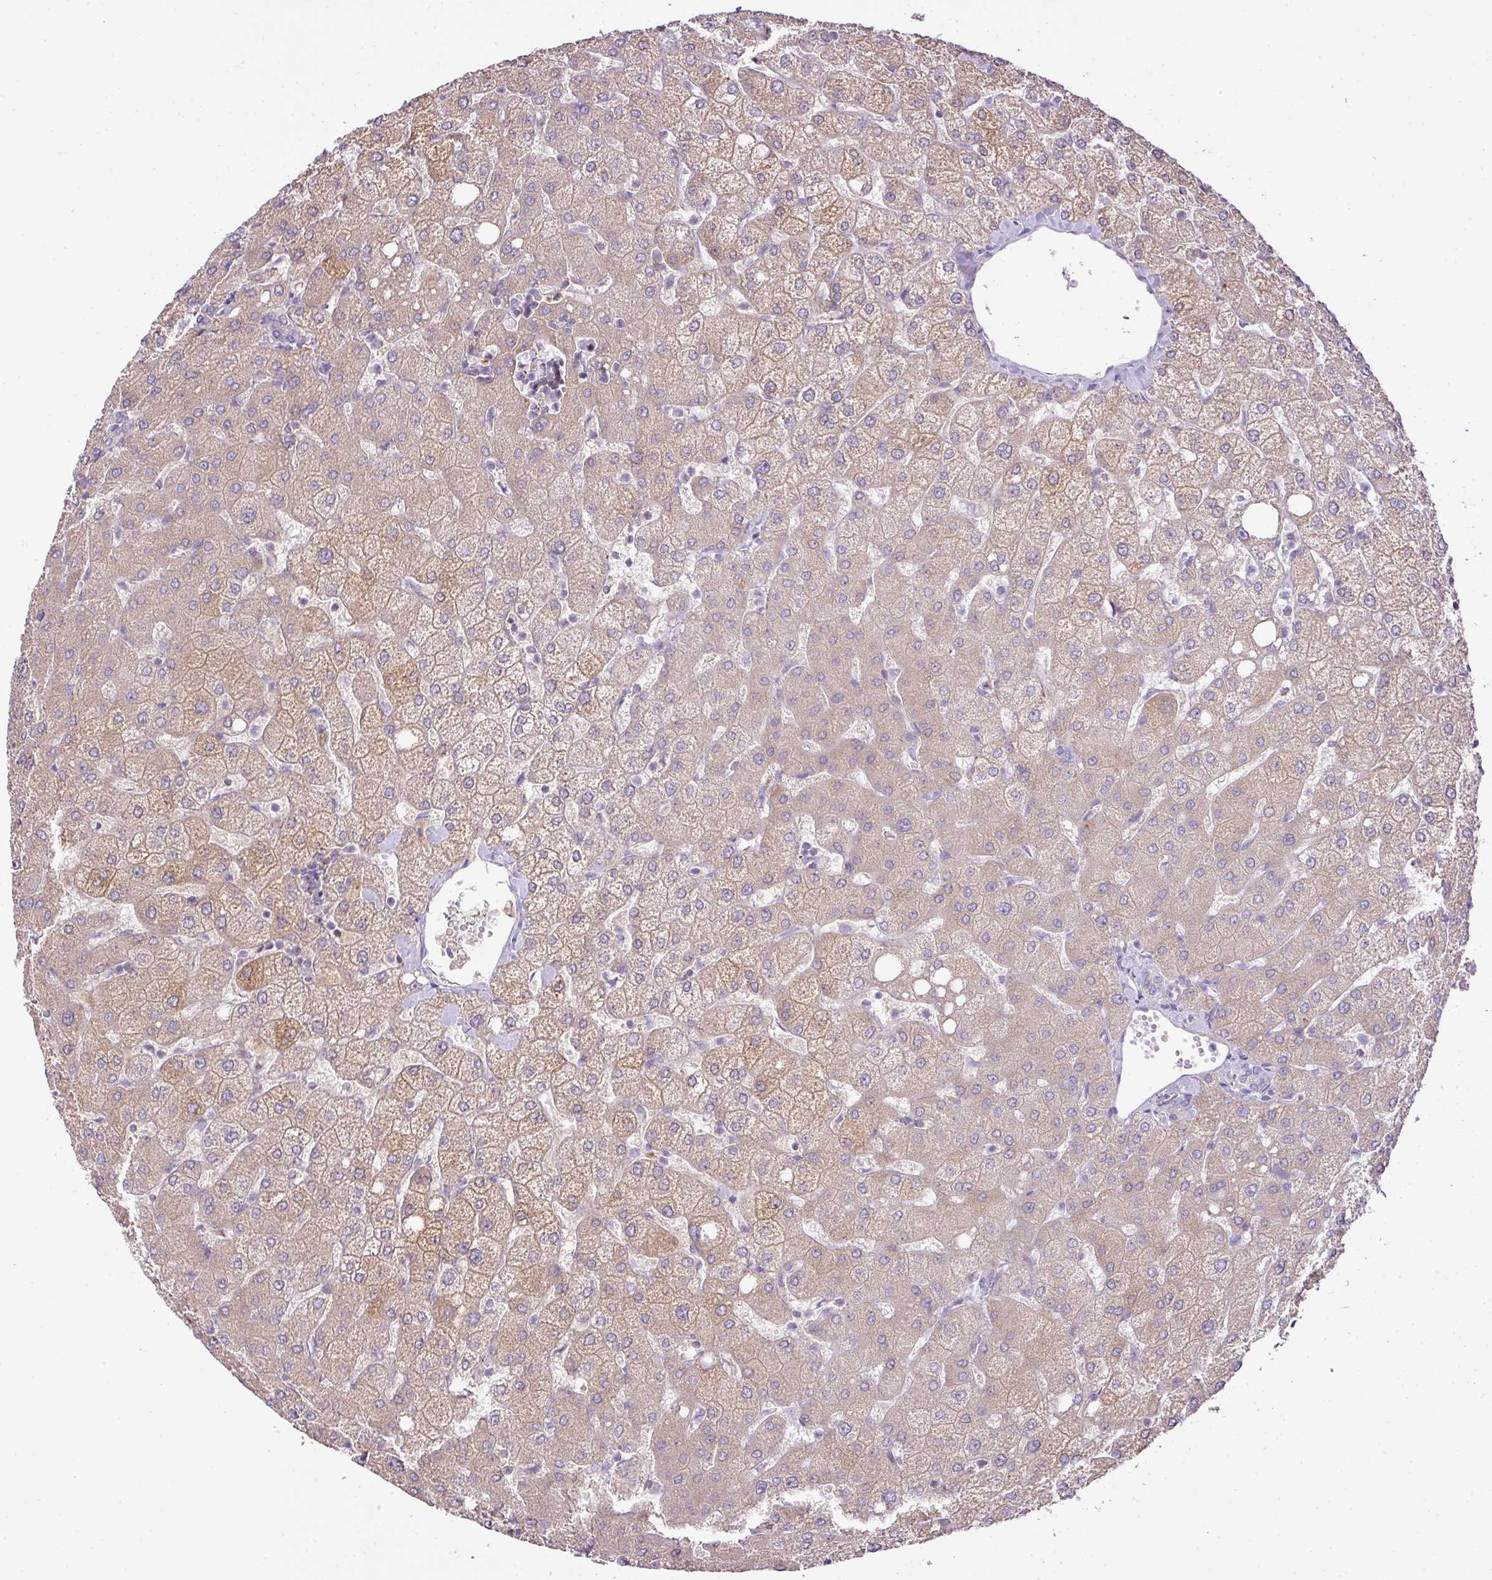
{"staining": {"intensity": "negative", "quantity": "none", "location": "none"}, "tissue": "liver", "cell_type": "Cholangiocytes", "image_type": "normal", "snomed": [{"axis": "morphology", "description": "Normal tissue, NOS"}, {"axis": "topography", "description": "Liver"}], "caption": "The image exhibits no staining of cholangiocytes in unremarkable liver. (DAB immunohistochemistry (IHC), high magnification).", "gene": "HOXC13", "patient": {"sex": "female", "age": 54}}